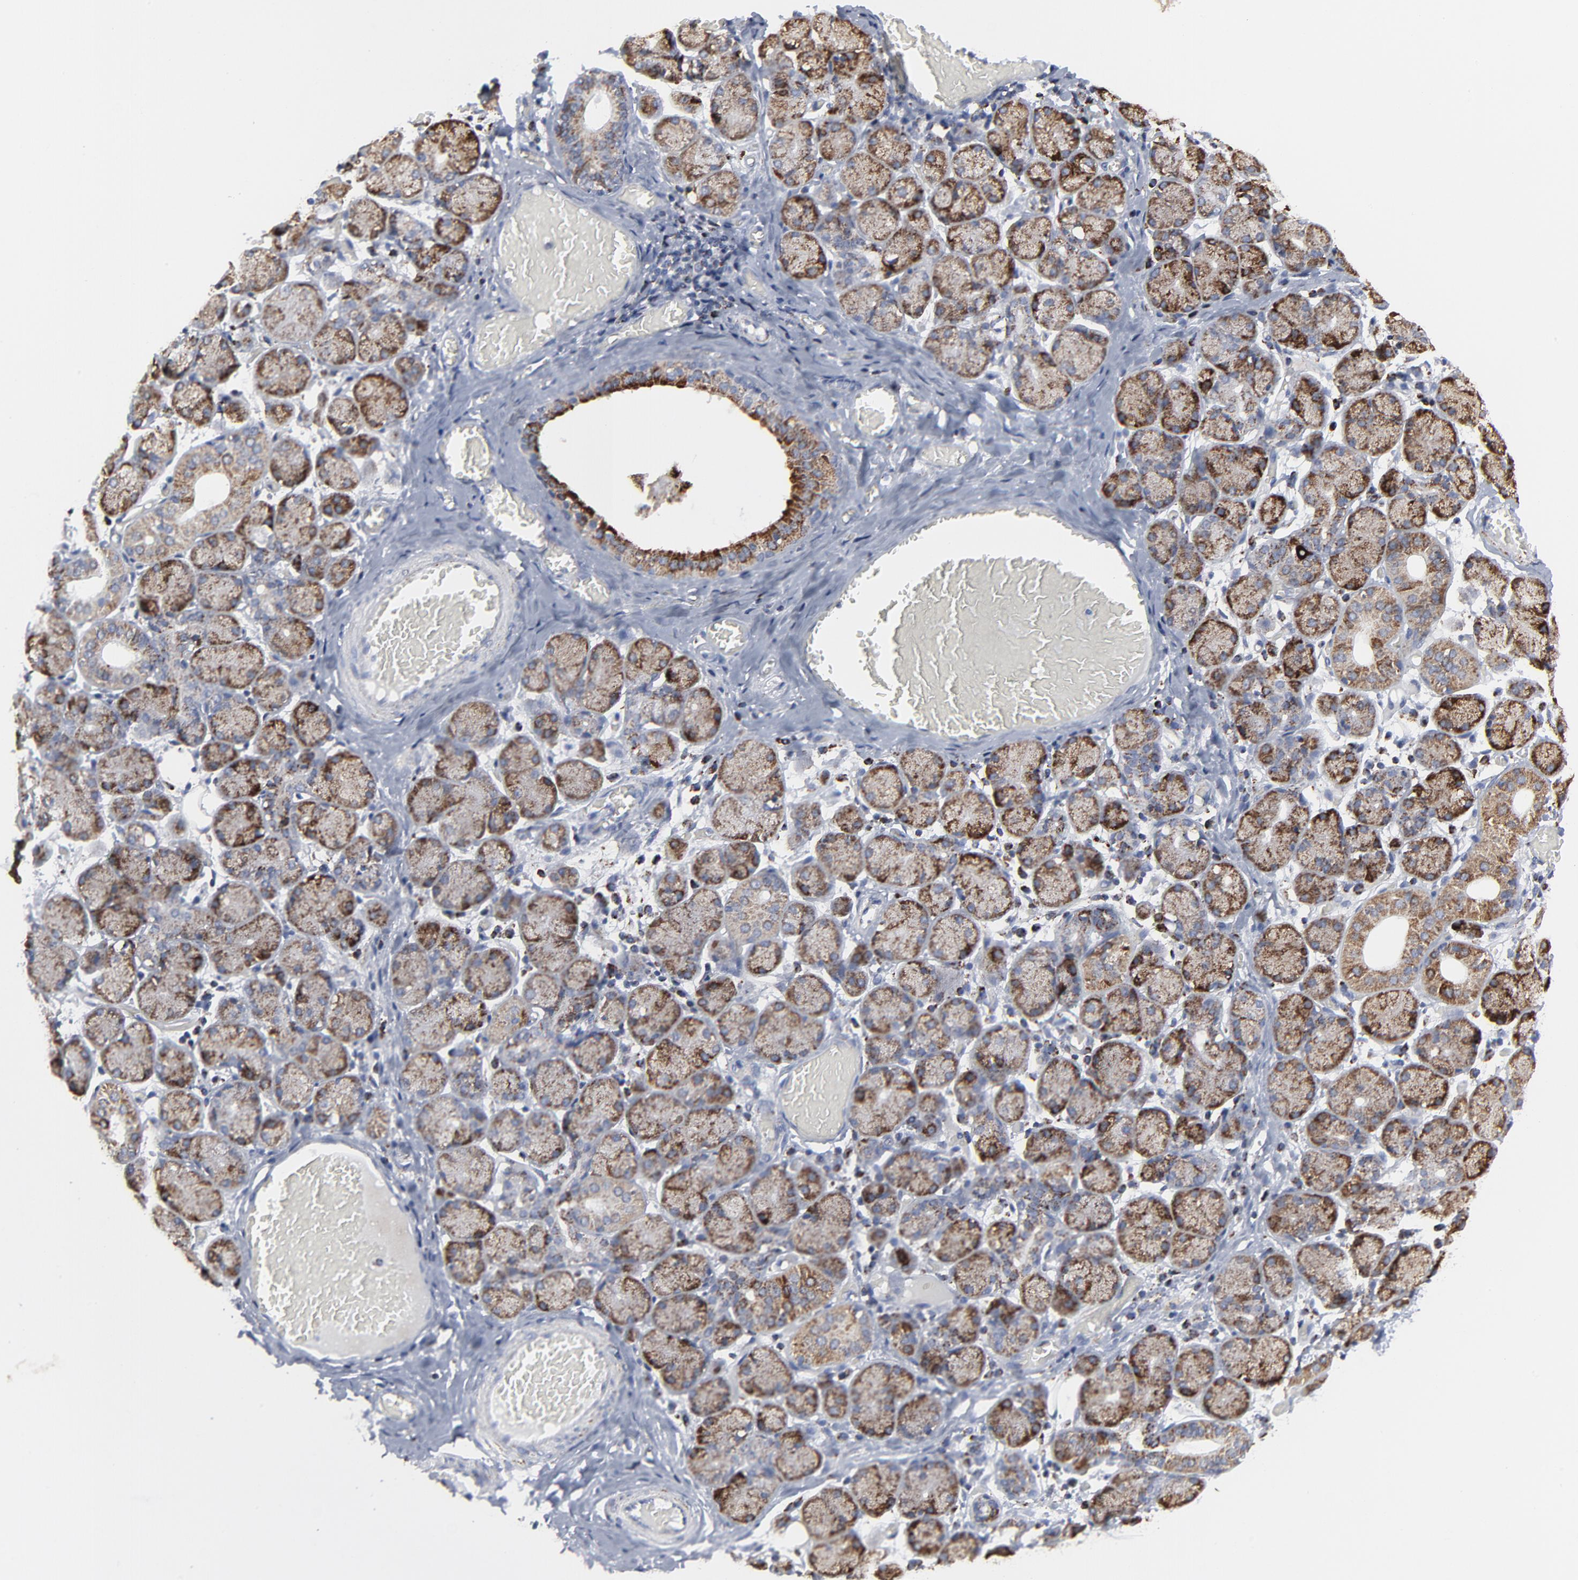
{"staining": {"intensity": "moderate", "quantity": ">75%", "location": "cytoplasmic/membranous"}, "tissue": "salivary gland", "cell_type": "Glandular cells", "image_type": "normal", "snomed": [{"axis": "morphology", "description": "Normal tissue, NOS"}, {"axis": "topography", "description": "Salivary gland"}], "caption": "DAB immunohistochemical staining of benign human salivary gland shows moderate cytoplasmic/membranous protein expression in approximately >75% of glandular cells.", "gene": "TXNRD2", "patient": {"sex": "female", "age": 24}}